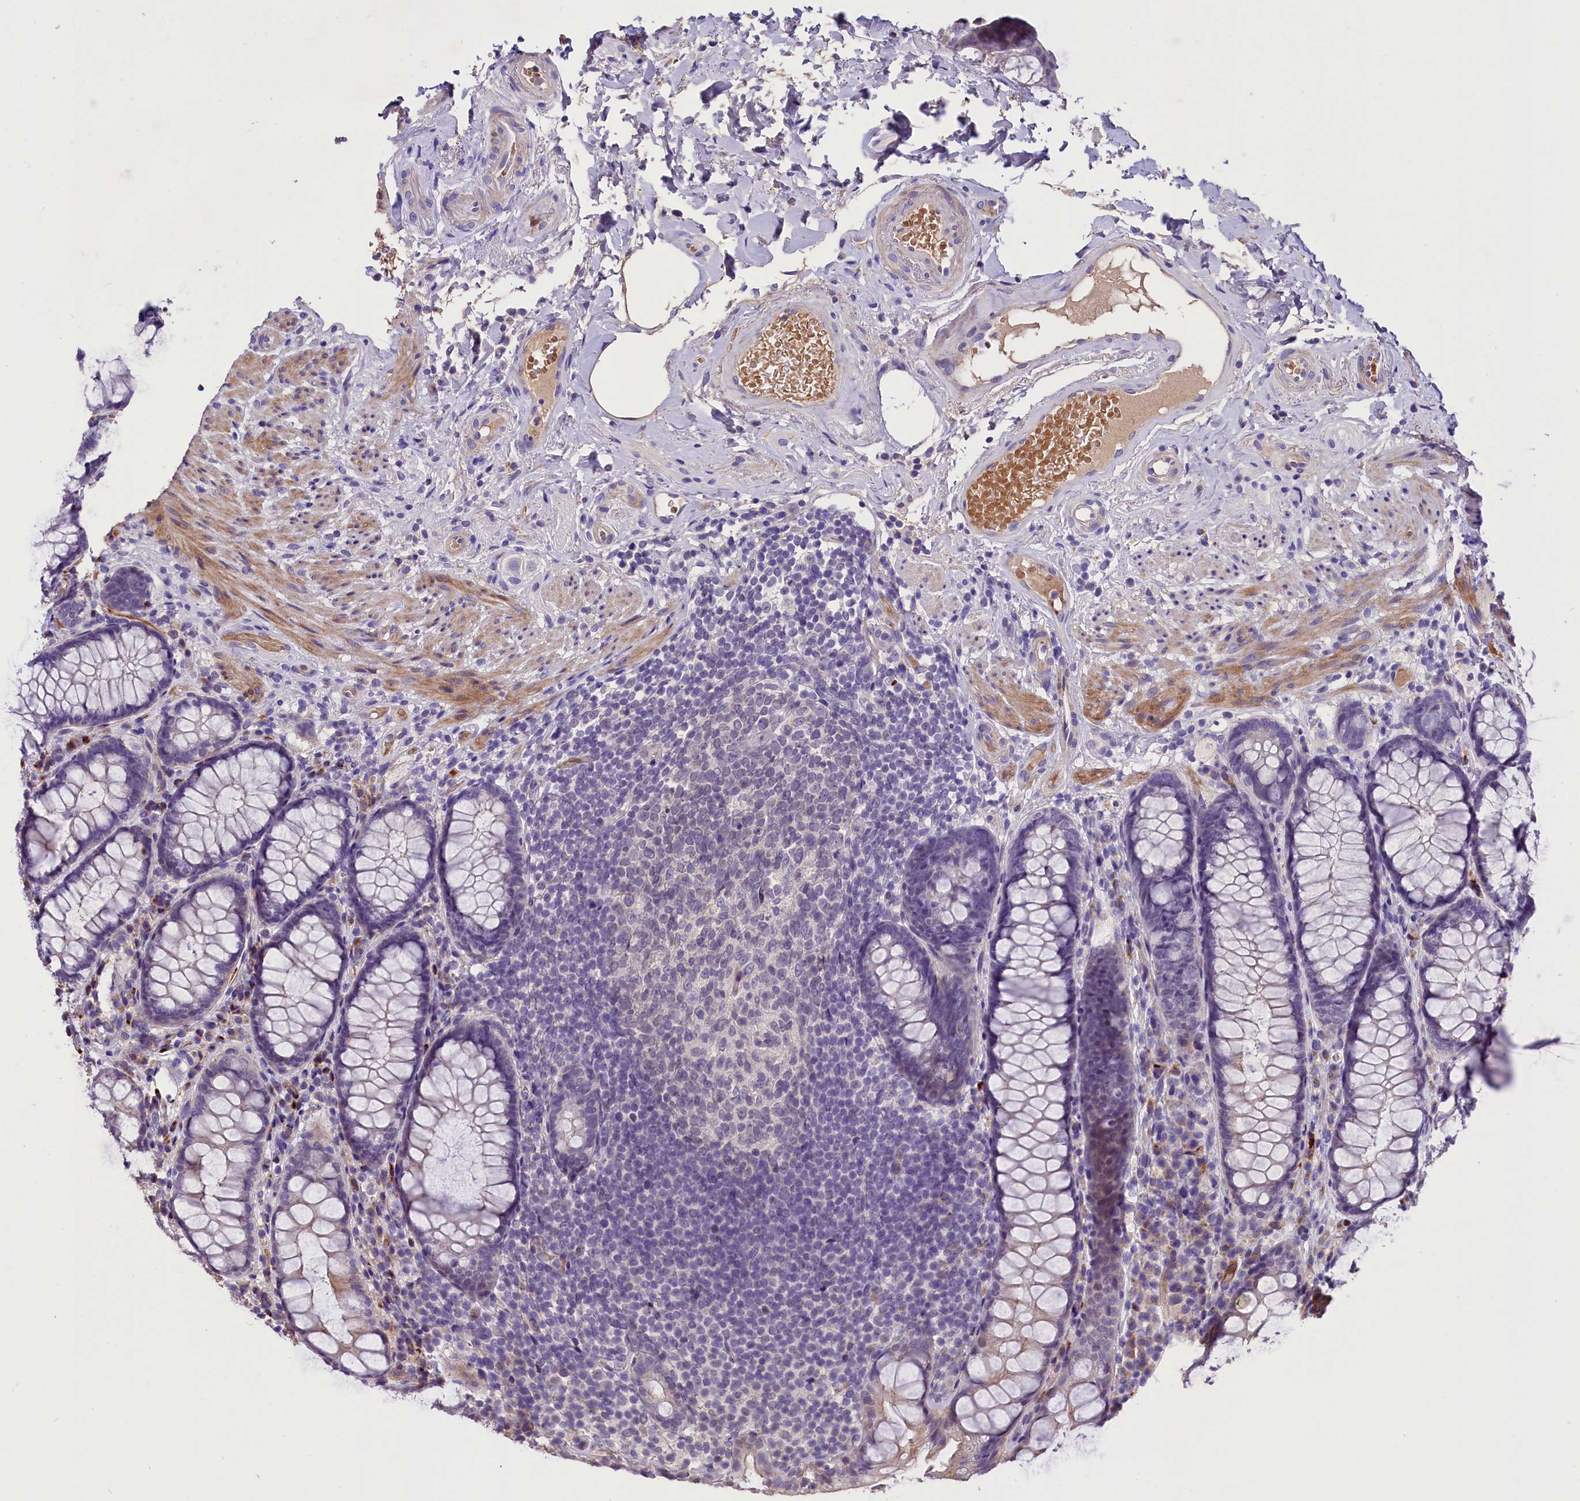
{"staining": {"intensity": "weak", "quantity": "<25%", "location": "cytoplasmic/membranous"}, "tissue": "rectum", "cell_type": "Glandular cells", "image_type": "normal", "snomed": [{"axis": "morphology", "description": "Normal tissue, NOS"}, {"axis": "topography", "description": "Rectum"}], "caption": "Glandular cells show no significant protein positivity in benign rectum.", "gene": "MEX3B", "patient": {"sex": "male", "age": 83}}